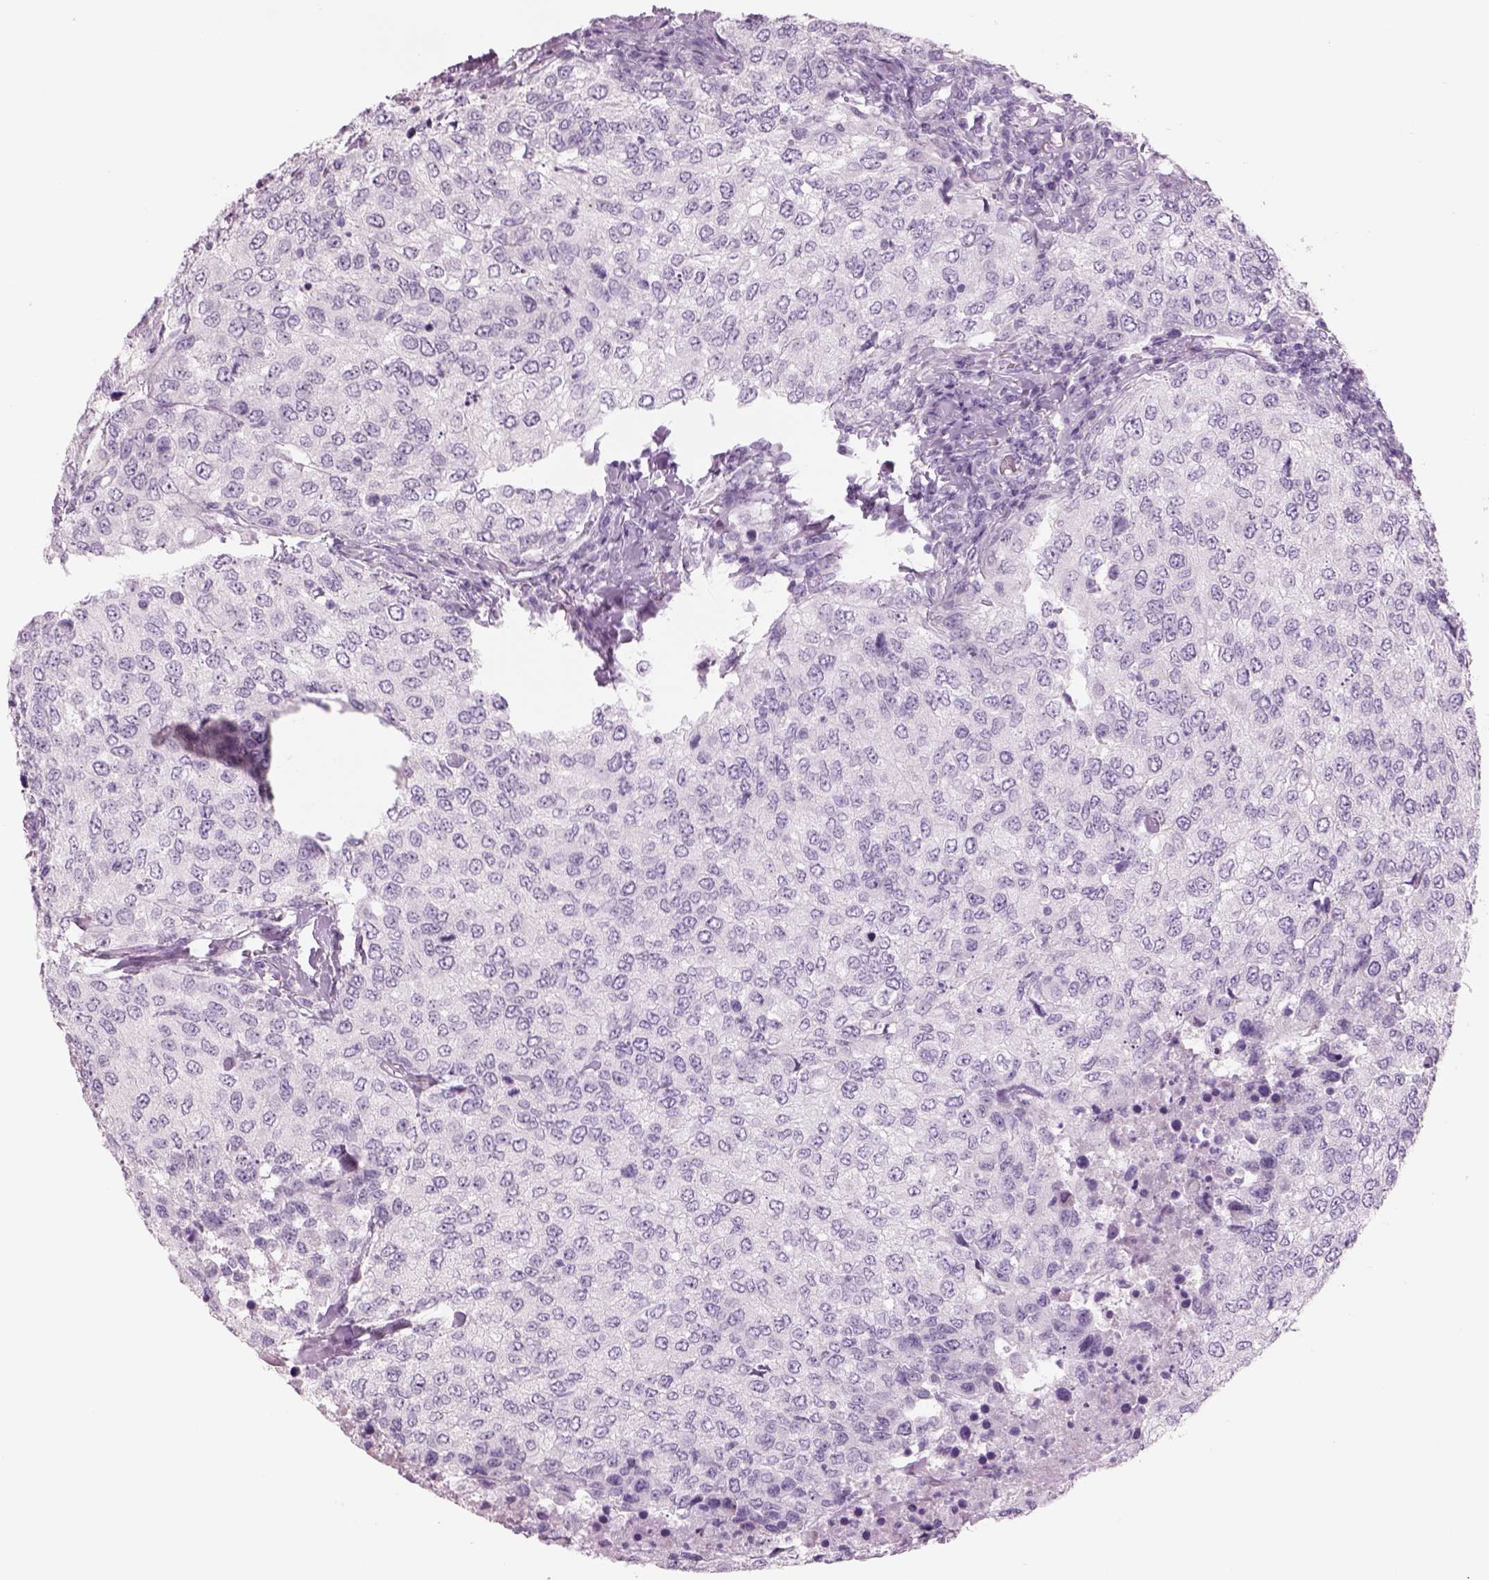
{"staining": {"intensity": "negative", "quantity": "none", "location": "none"}, "tissue": "urothelial cancer", "cell_type": "Tumor cells", "image_type": "cancer", "snomed": [{"axis": "morphology", "description": "Urothelial carcinoma, High grade"}, {"axis": "topography", "description": "Urinary bladder"}], "caption": "This is an immunohistochemistry photomicrograph of high-grade urothelial carcinoma. There is no staining in tumor cells.", "gene": "RHO", "patient": {"sex": "female", "age": 78}}